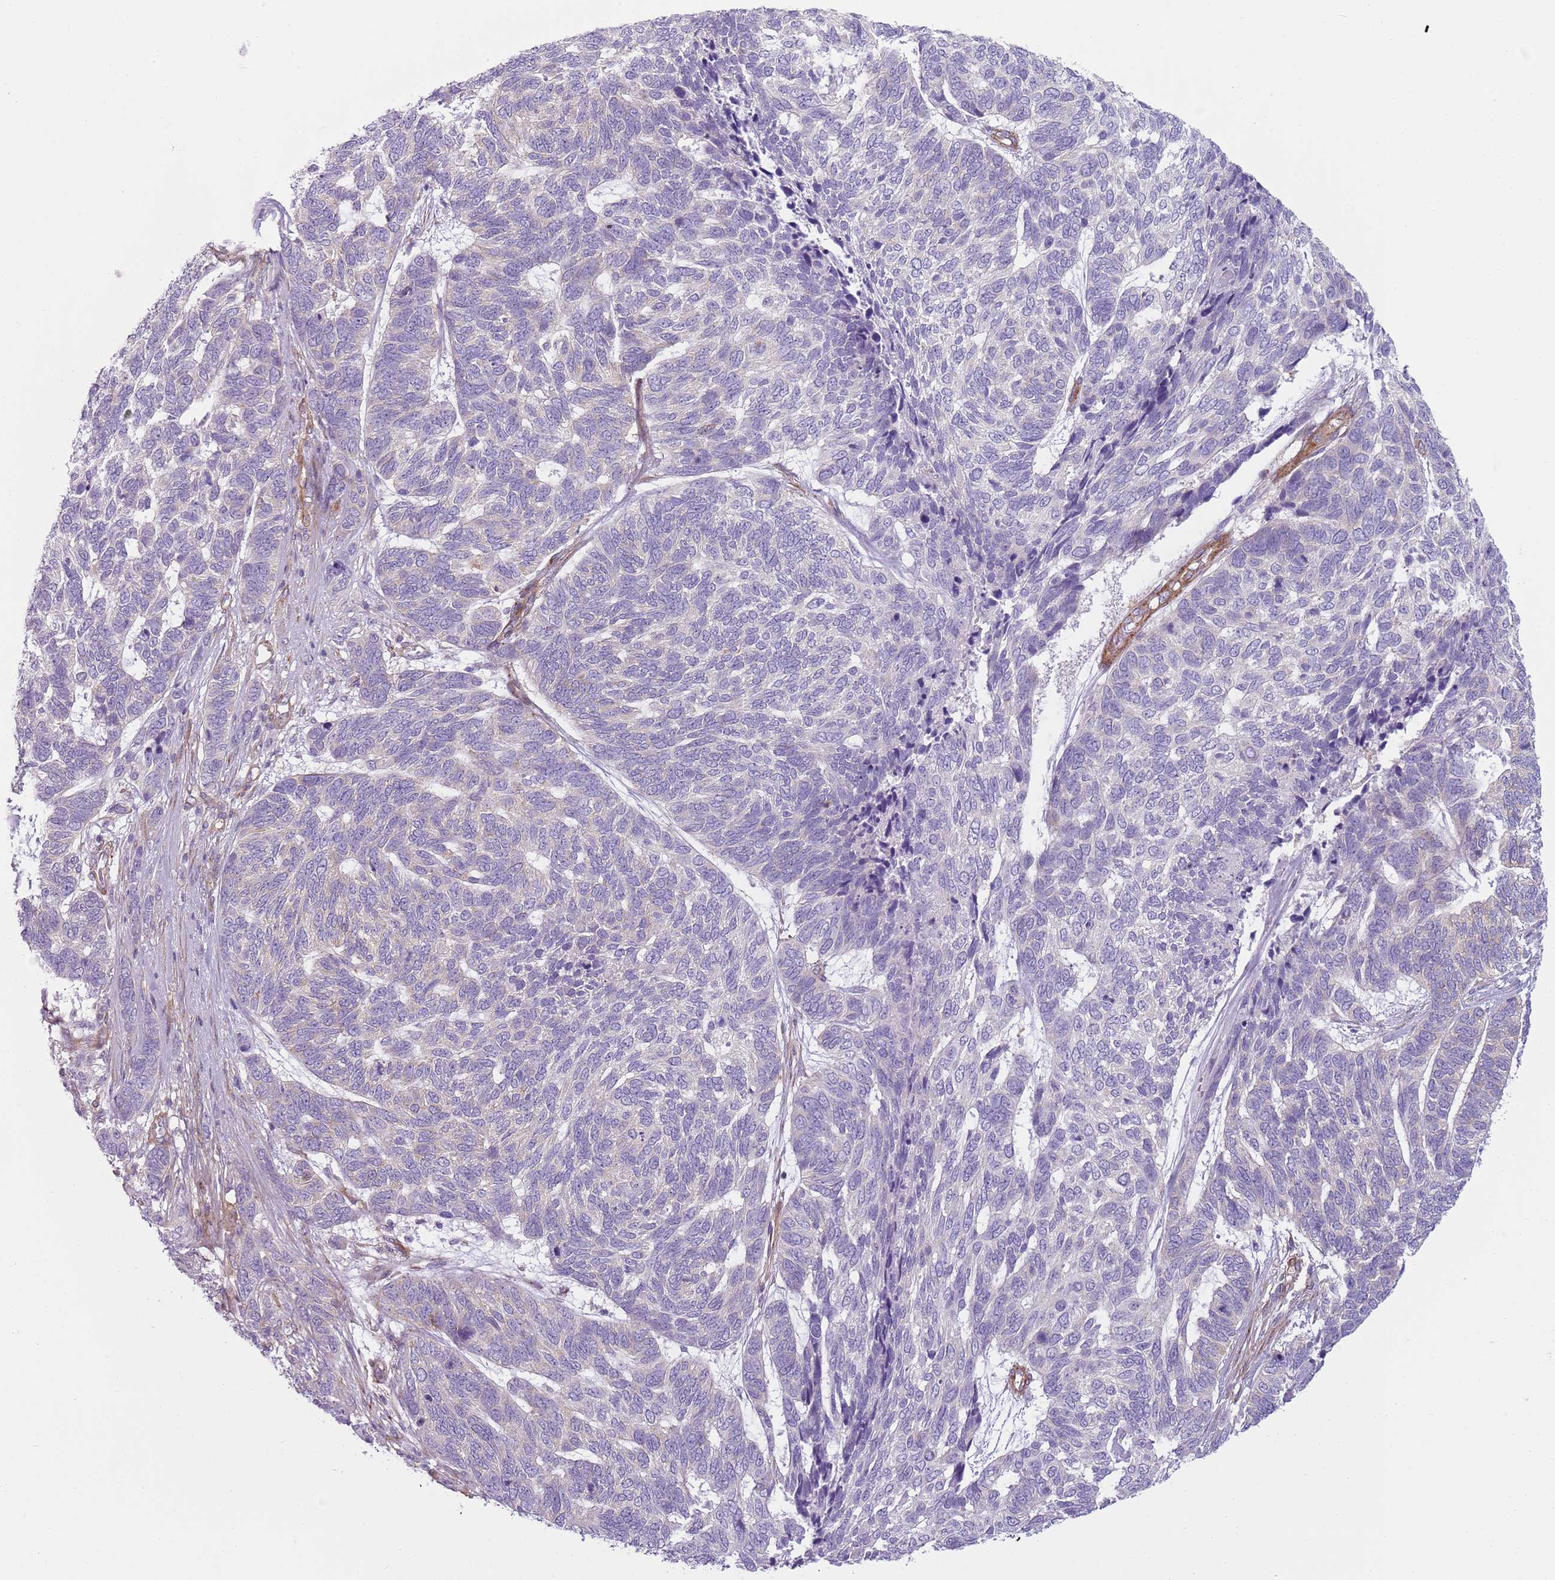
{"staining": {"intensity": "negative", "quantity": "none", "location": "none"}, "tissue": "skin cancer", "cell_type": "Tumor cells", "image_type": "cancer", "snomed": [{"axis": "morphology", "description": "Basal cell carcinoma"}, {"axis": "topography", "description": "Skin"}], "caption": "Human skin cancer (basal cell carcinoma) stained for a protein using immunohistochemistry shows no expression in tumor cells.", "gene": "SNX1", "patient": {"sex": "female", "age": 65}}